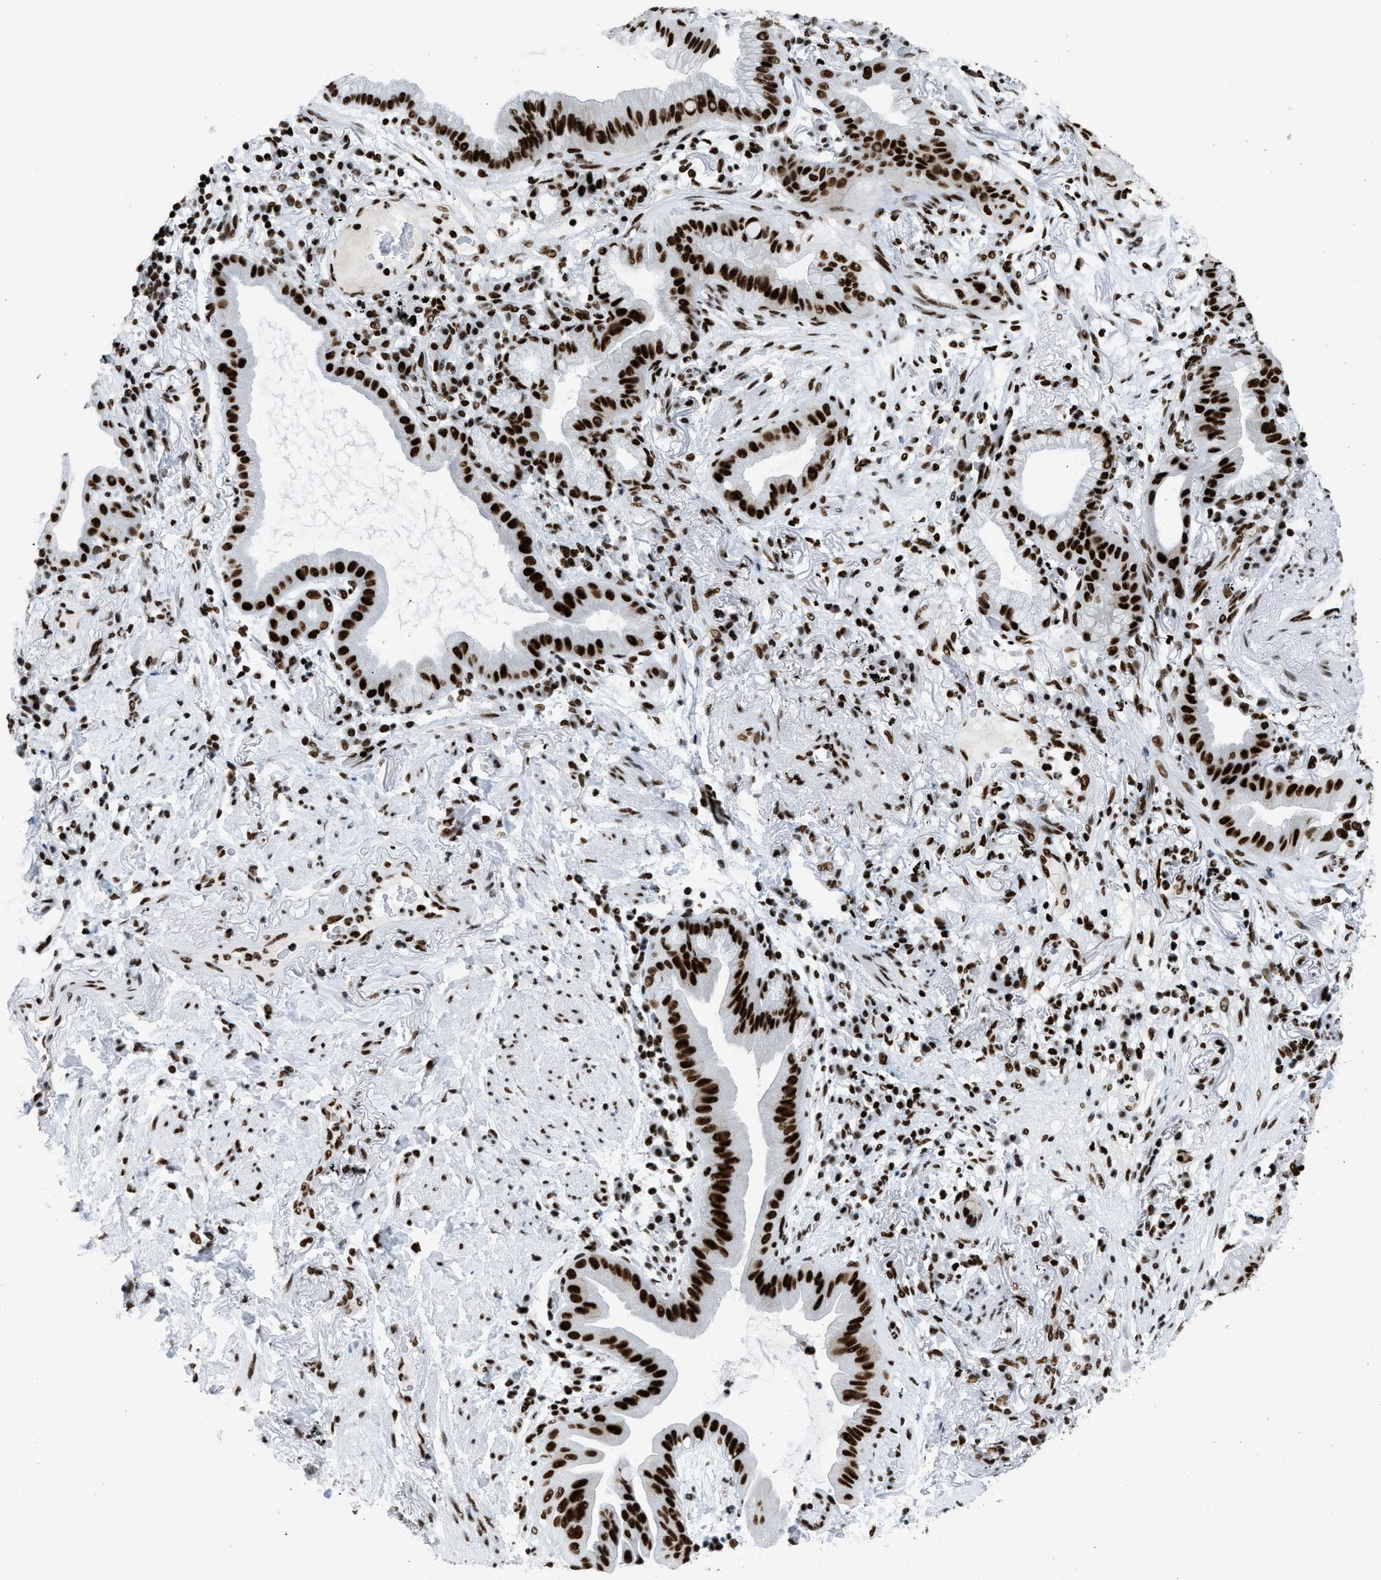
{"staining": {"intensity": "strong", "quantity": ">75%", "location": "nuclear"}, "tissue": "lung cancer", "cell_type": "Tumor cells", "image_type": "cancer", "snomed": [{"axis": "morphology", "description": "Normal tissue, NOS"}, {"axis": "morphology", "description": "Adenocarcinoma, NOS"}, {"axis": "topography", "description": "Bronchus"}, {"axis": "topography", "description": "Lung"}], "caption": "DAB (3,3'-diaminobenzidine) immunohistochemical staining of human lung adenocarcinoma reveals strong nuclear protein expression in about >75% of tumor cells. (DAB = brown stain, brightfield microscopy at high magnification).", "gene": "PIF1", "patient": {"sex": "female", "age": 70}}